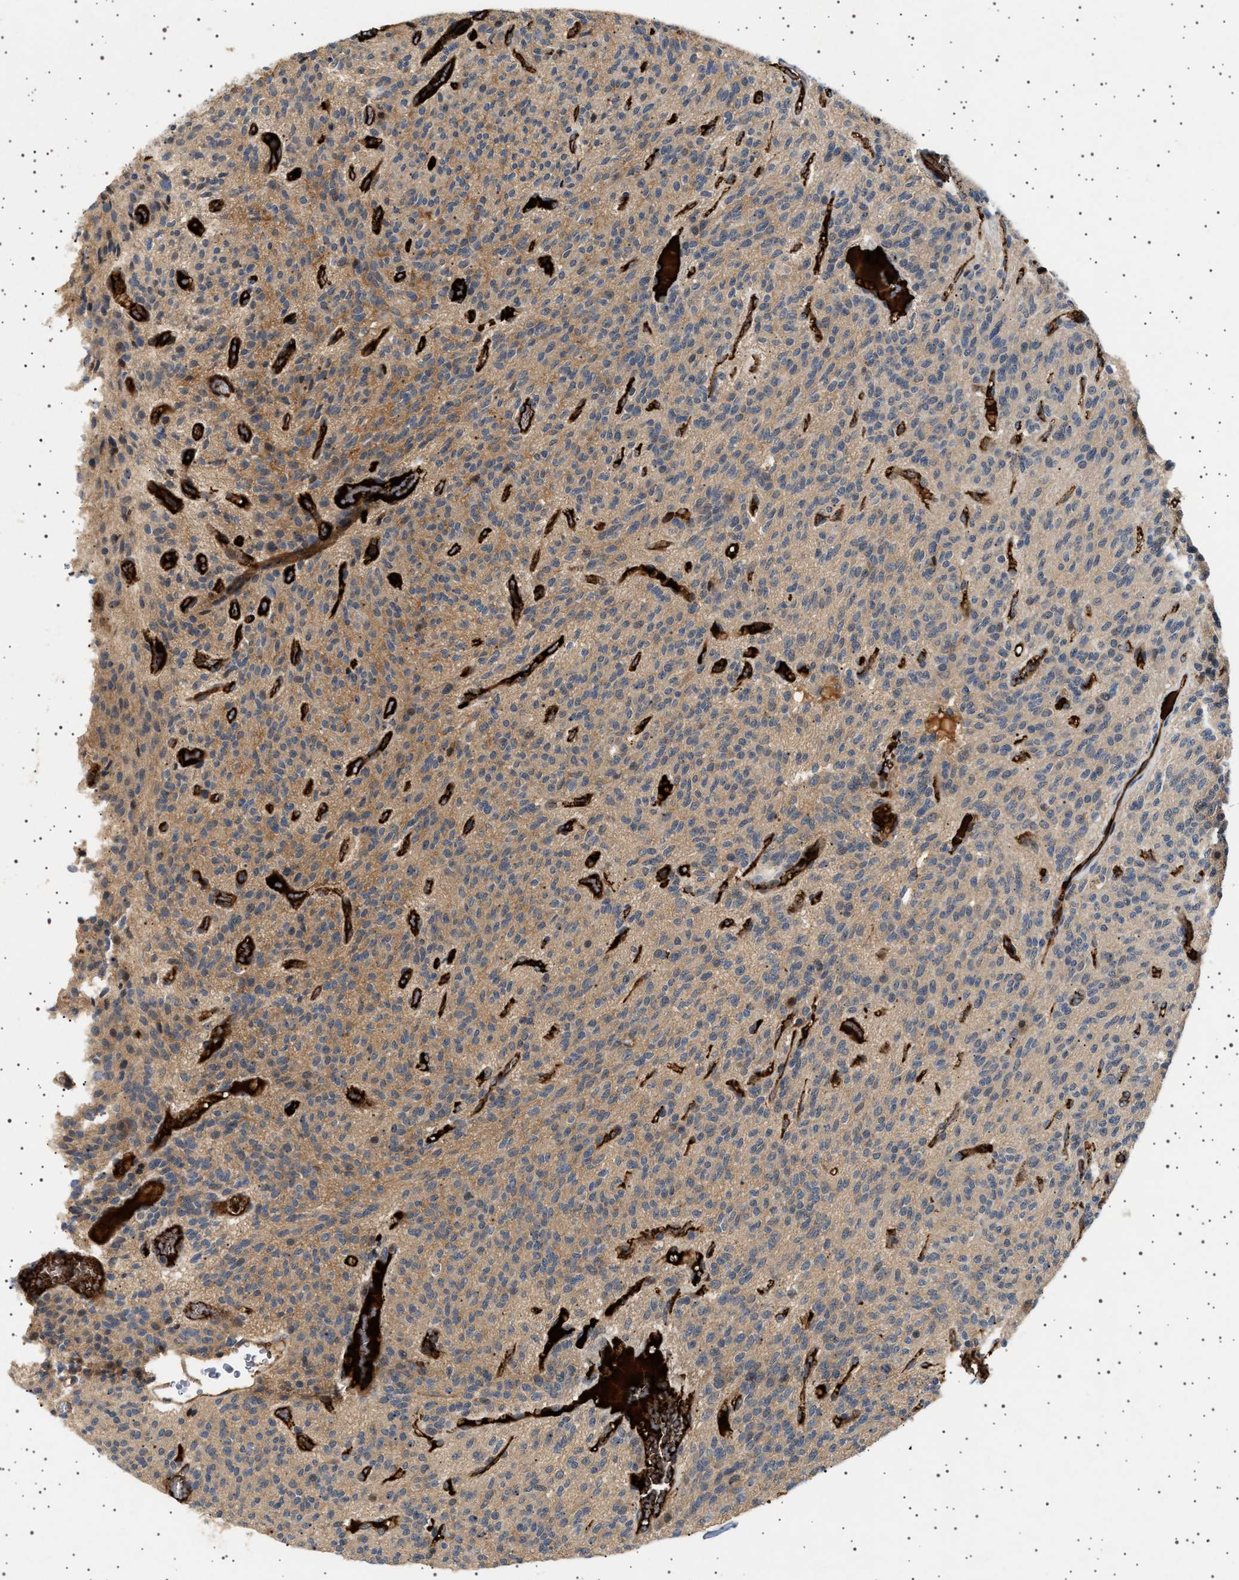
{"staining": {"intensity": "moderate", "quantity": "<25%", "location": "cytoplasmic/membranous"}, "tissue": "glioma", "cell_type": "Tumor cells", "image_type": "cancer", "snomed": [{"axis": "morphology", "description": "Glioma, malignant, High grade"}, {"axis": "topography", "description": "Brain"}], "caption": "A photomicrograph of glioma stained for a protein reveals moderate cytoplasmic/membranous brown staining in tumor cells.", "gene": "FICD", "patient": {"sex": "male", "age": 34}}